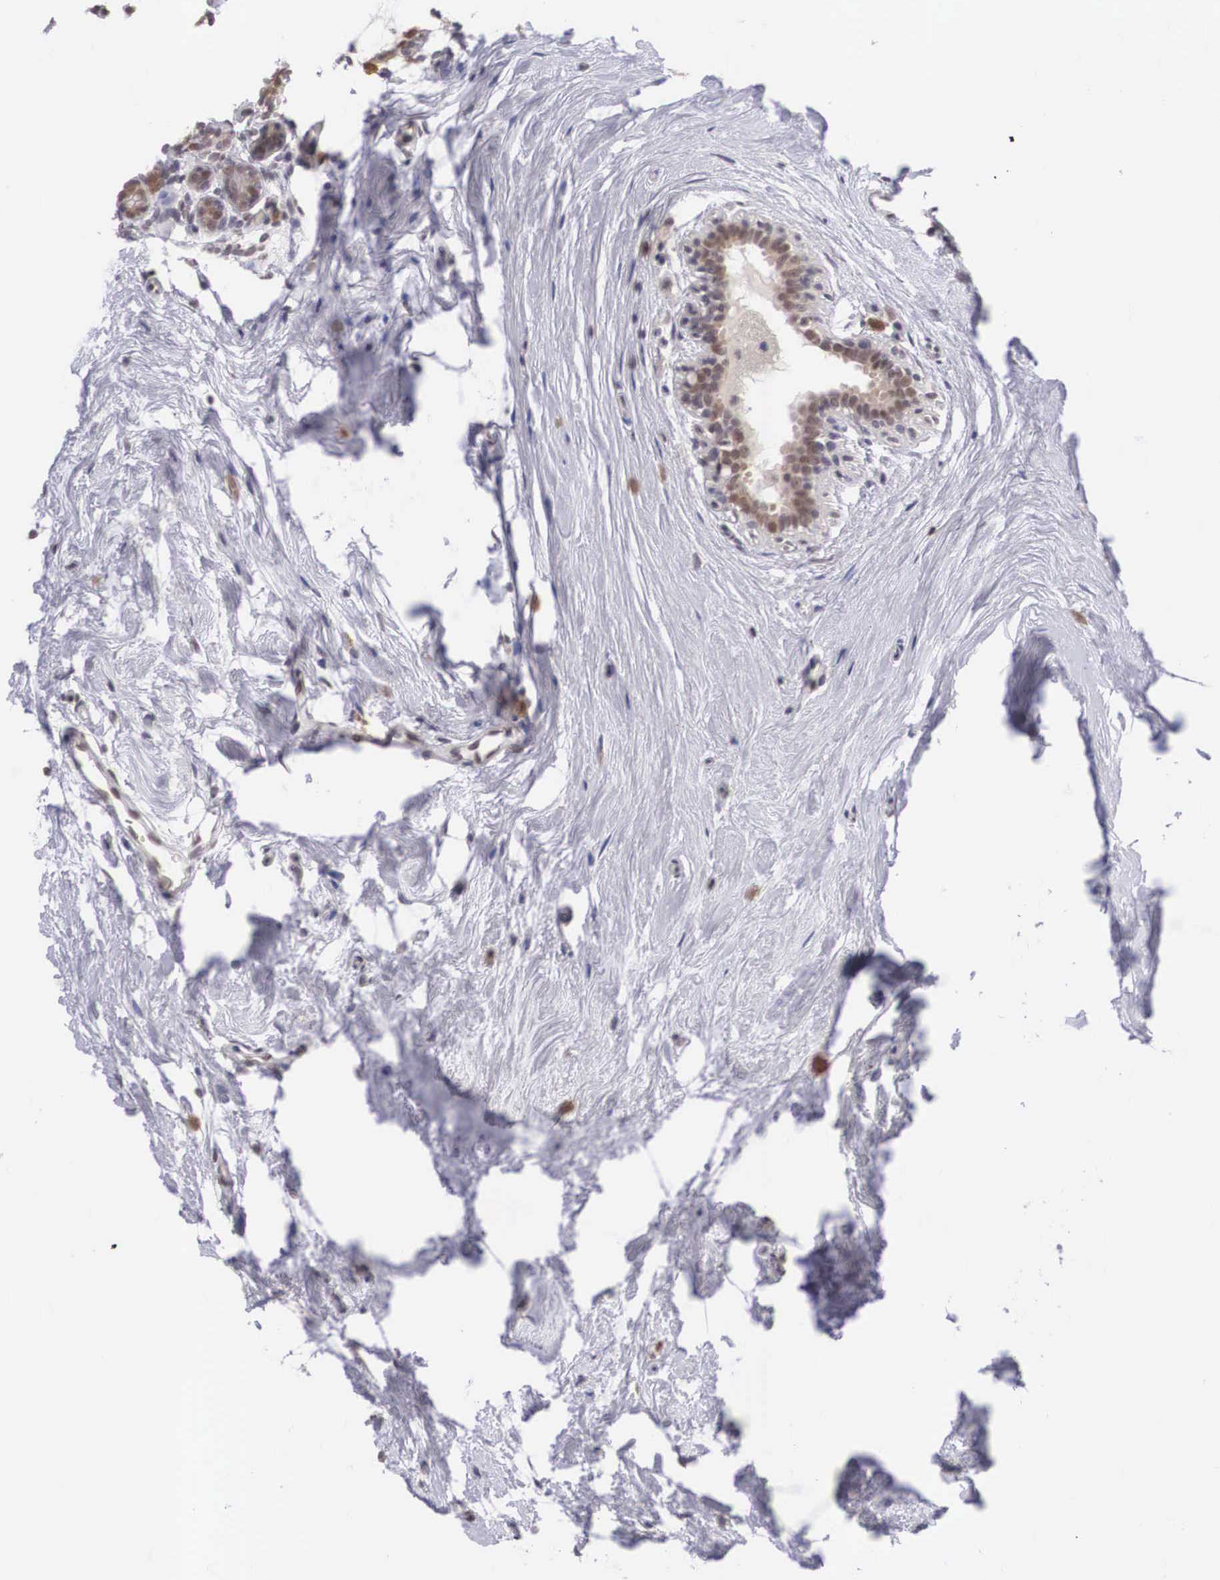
{"staining": {"intensity": "moderate", "quantity": "25%-75%", "location": "cytoplasmic/membranous,nuclear"}, "tissue": "breast cancer", "cell_type": "Tumor cells", "image_type": "cancer", "snomed": [{"axis": "morphology", "description": "Duct carcinoma"}, {"axis": "topography", "description": "Breast"}], "caption": "Breast cancer (intraductal carcinoma) stained with a brown dye shows moderate cytoplasmic/membranous and nuclear positive expression in approximately 25%-75% of tumor cells.", "gene": "NINL", "patient": {"sex": "female", "age": 69}}